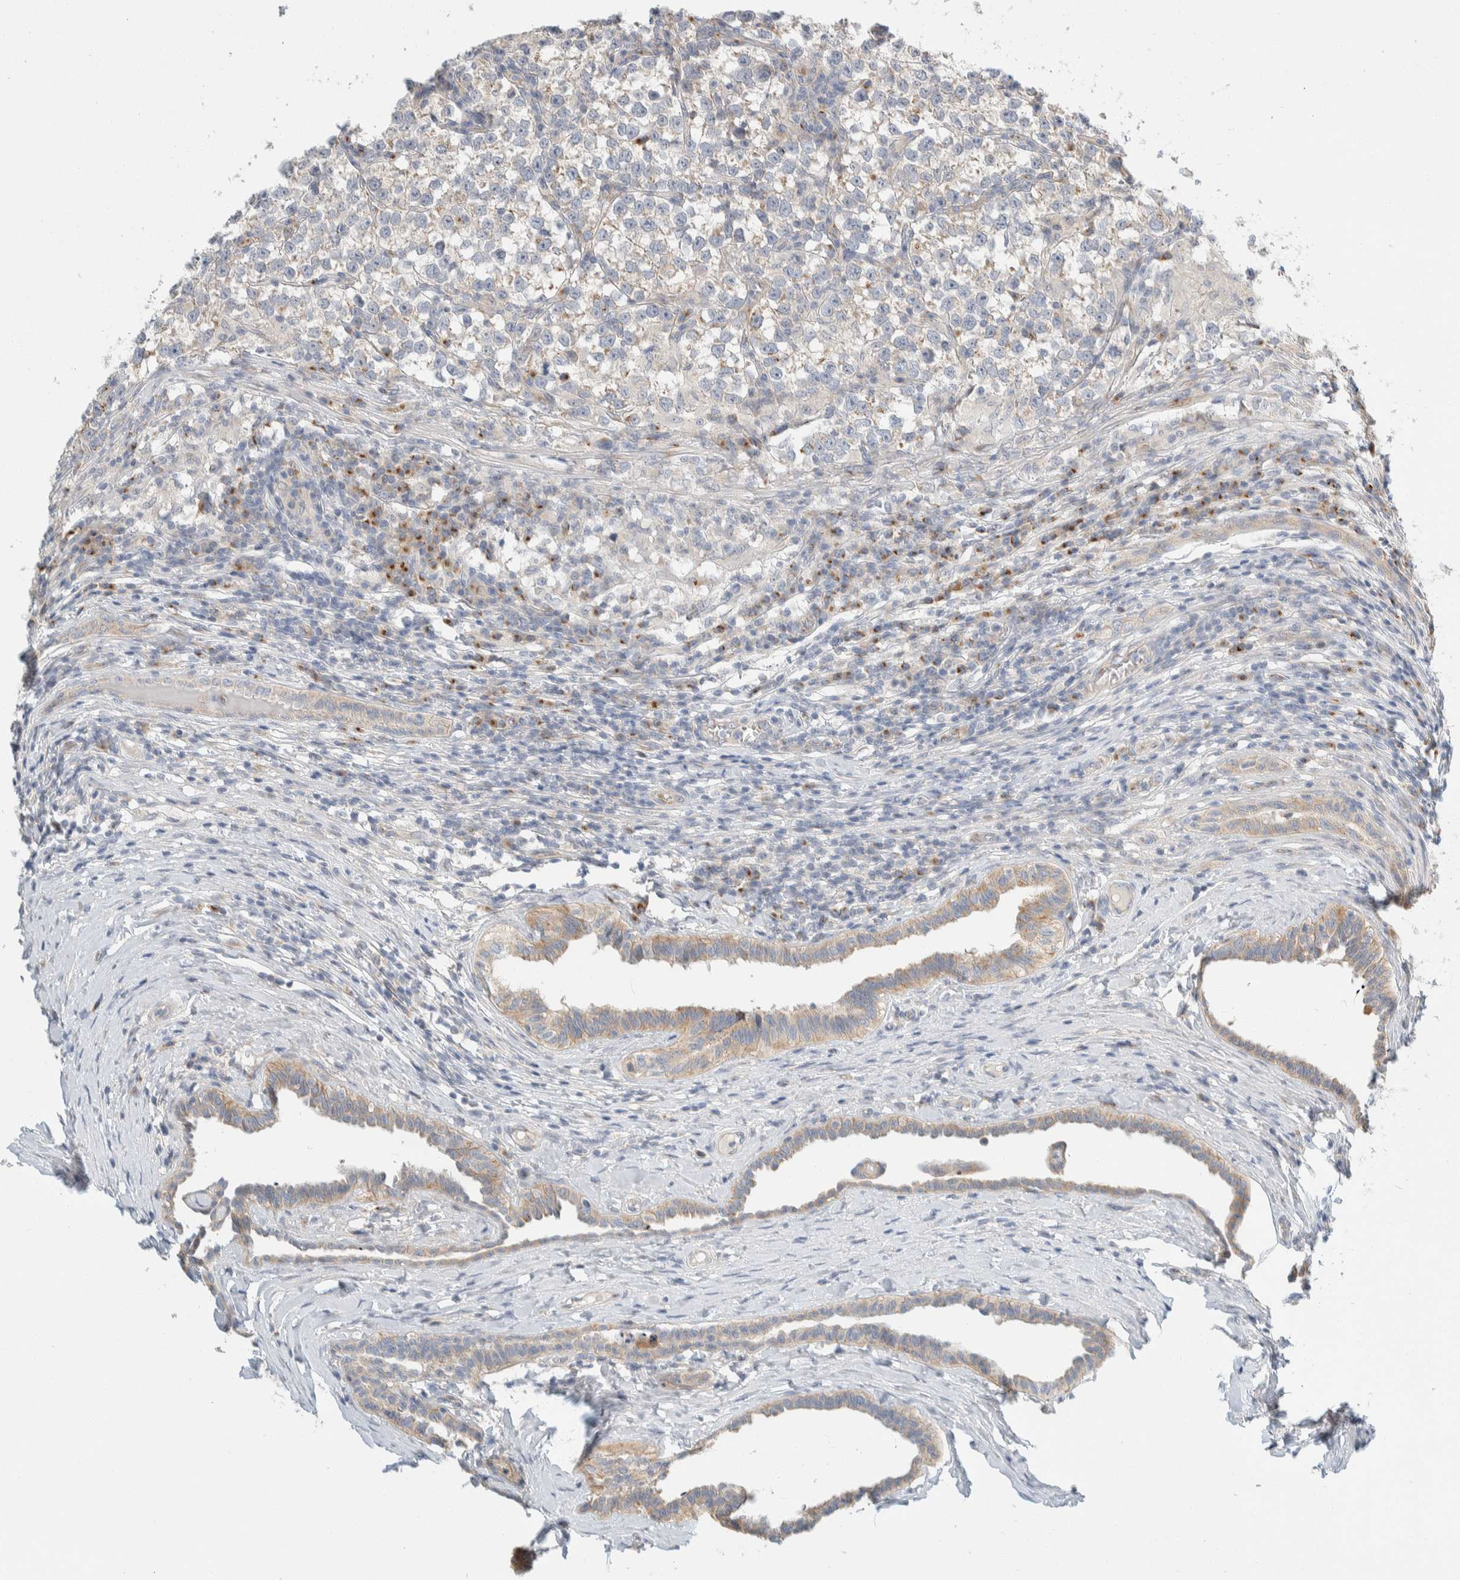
{"staining": {"intensity": "negative", "quantity": "none", "location": "none"}, "tissue": "testis cancer", "cell_type": "Tumor cells", "image_type": "cancer", "snomed": [{"axis": "morphology", "description": "Normal tissue, NOS"}, {"axis": "morphology", "description": "Seminoma, NOS"}, {"axis": "topography", "description": "Testis"}], "caption": "High magnification brightfield microscopy of testis seminoma stained with DAB (brown) and counterstained with hematoxylin (blue): tumor cells show no significant staining. (Brightfield microscopy of DAB (3,3'-diaminobenzidine) immunohistochemistry (IHC) at high magnification).", "gene": "TMEM184B", "patient": {"sex": "male", "age": 43}}